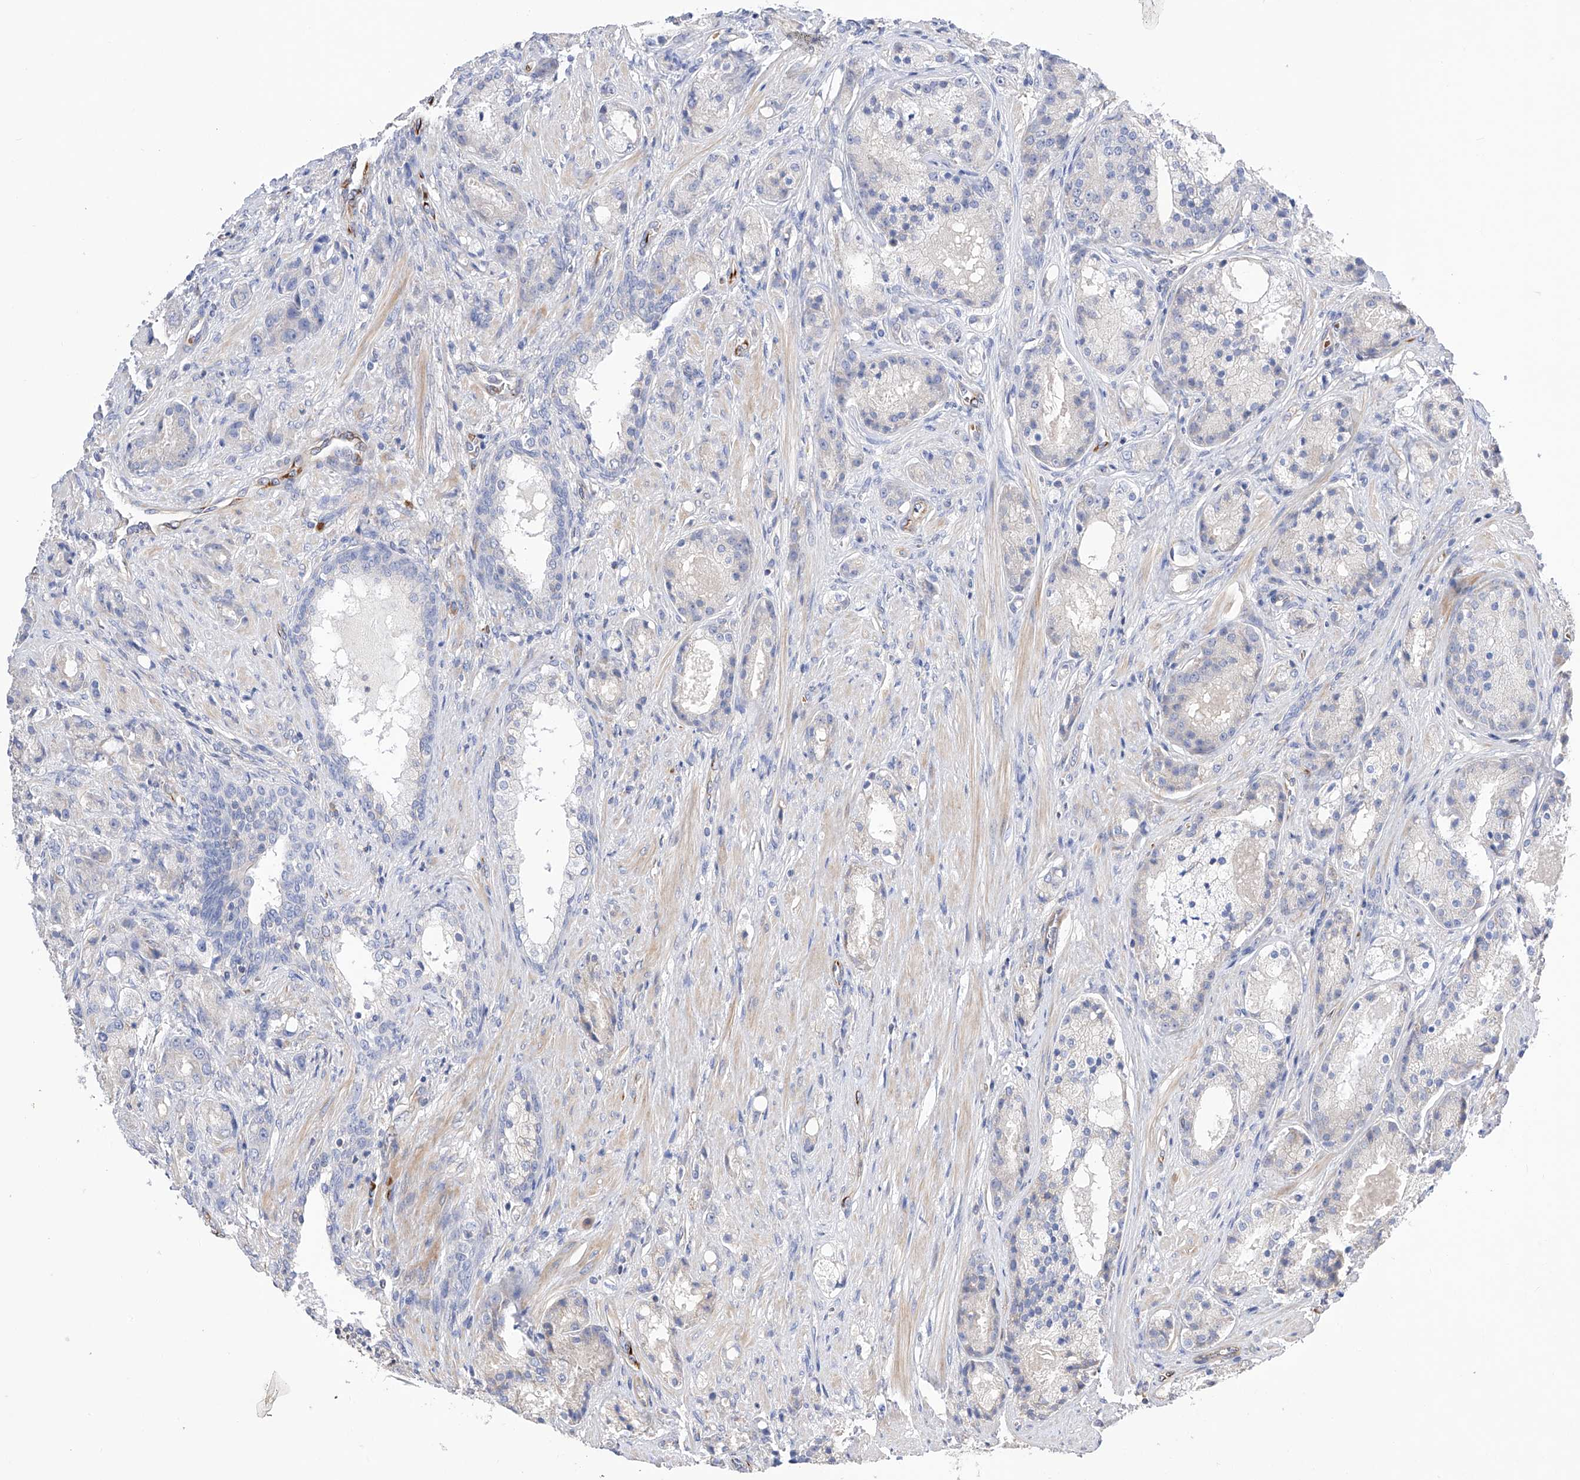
{"staining": {"intensity": "negative", "quantity": "none", "location": "none"}, "tissue": "prostate cancer", "cell_type": "Tumor cells", "image_type": "cancer", "snomed": [{"axis": "morphology", "description": "Adenocarcinoma, High grade"}, {"axis": "topography", "description": "Prostate"}], "caption": "Immunohistochemical staining of prostate adenocarcinoma (high-grade) displays no significant expression in tumor cells. (DAB (3,3'-diaminobenzidine) IHC with hematoxylin counter stain).", "gene": "NFATC4", "patient": {"sex": "male", "age": 60}}